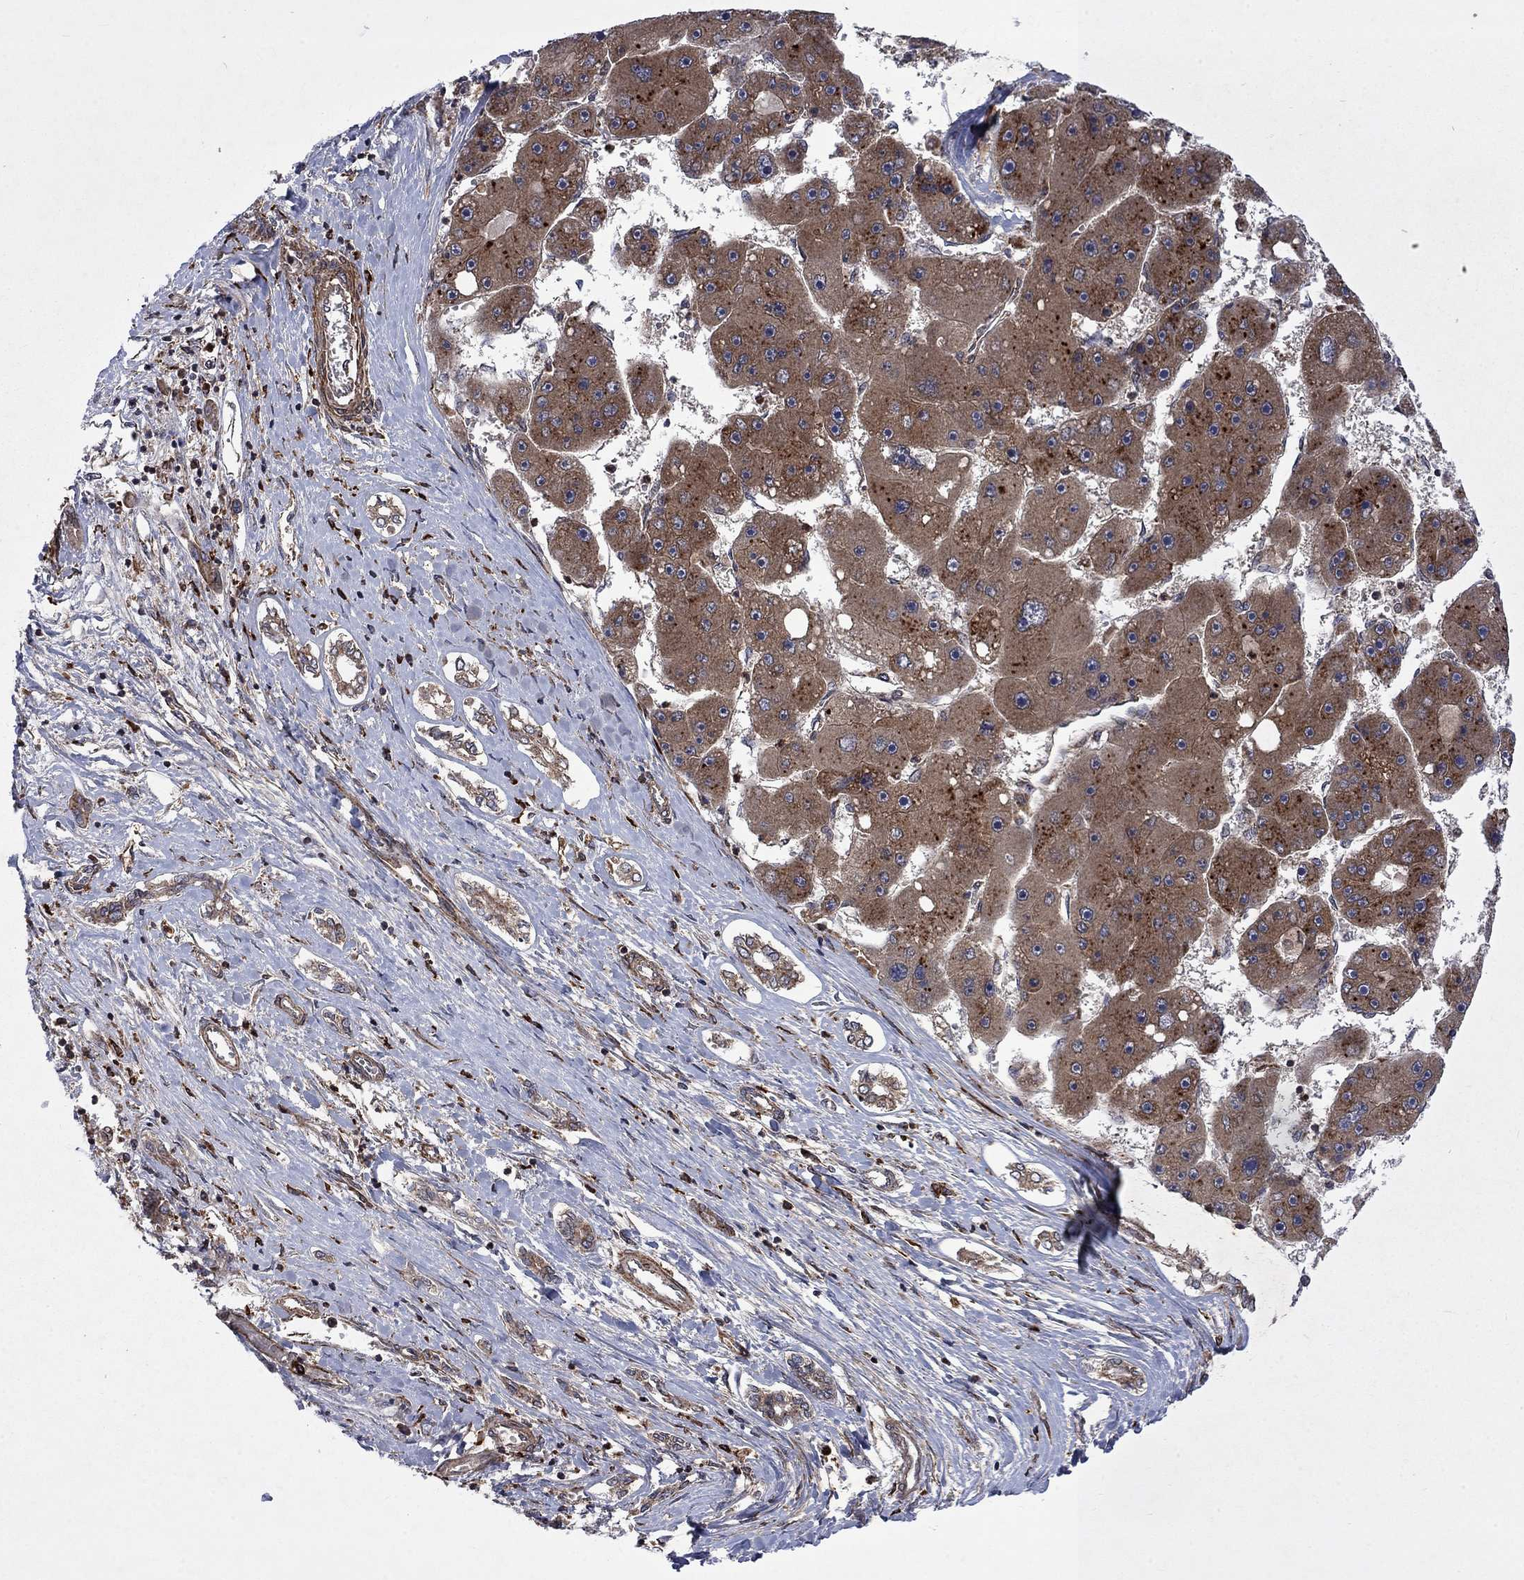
{"staining": {"intensity": "moderate", "quantity": ">75%", "location": "cytoplasmic/membranous"}, "tissue": "liver cancer", "cell_type": "Tumor cells", "image_type": "cancer", "snomed": [{"axis": "morphology", "description": "Carcinoma, Hepatocellular, NOS"}, {"axis": "topography", "description": "Liver"}], "caption": "A medium amount of moderate cytoplasmic/membranous positivity is seen in approximately >75% of tumor cells in liver cancer tissue.", "gene": "TMEM33", "patient": {"sex": "female", "age": 61}}